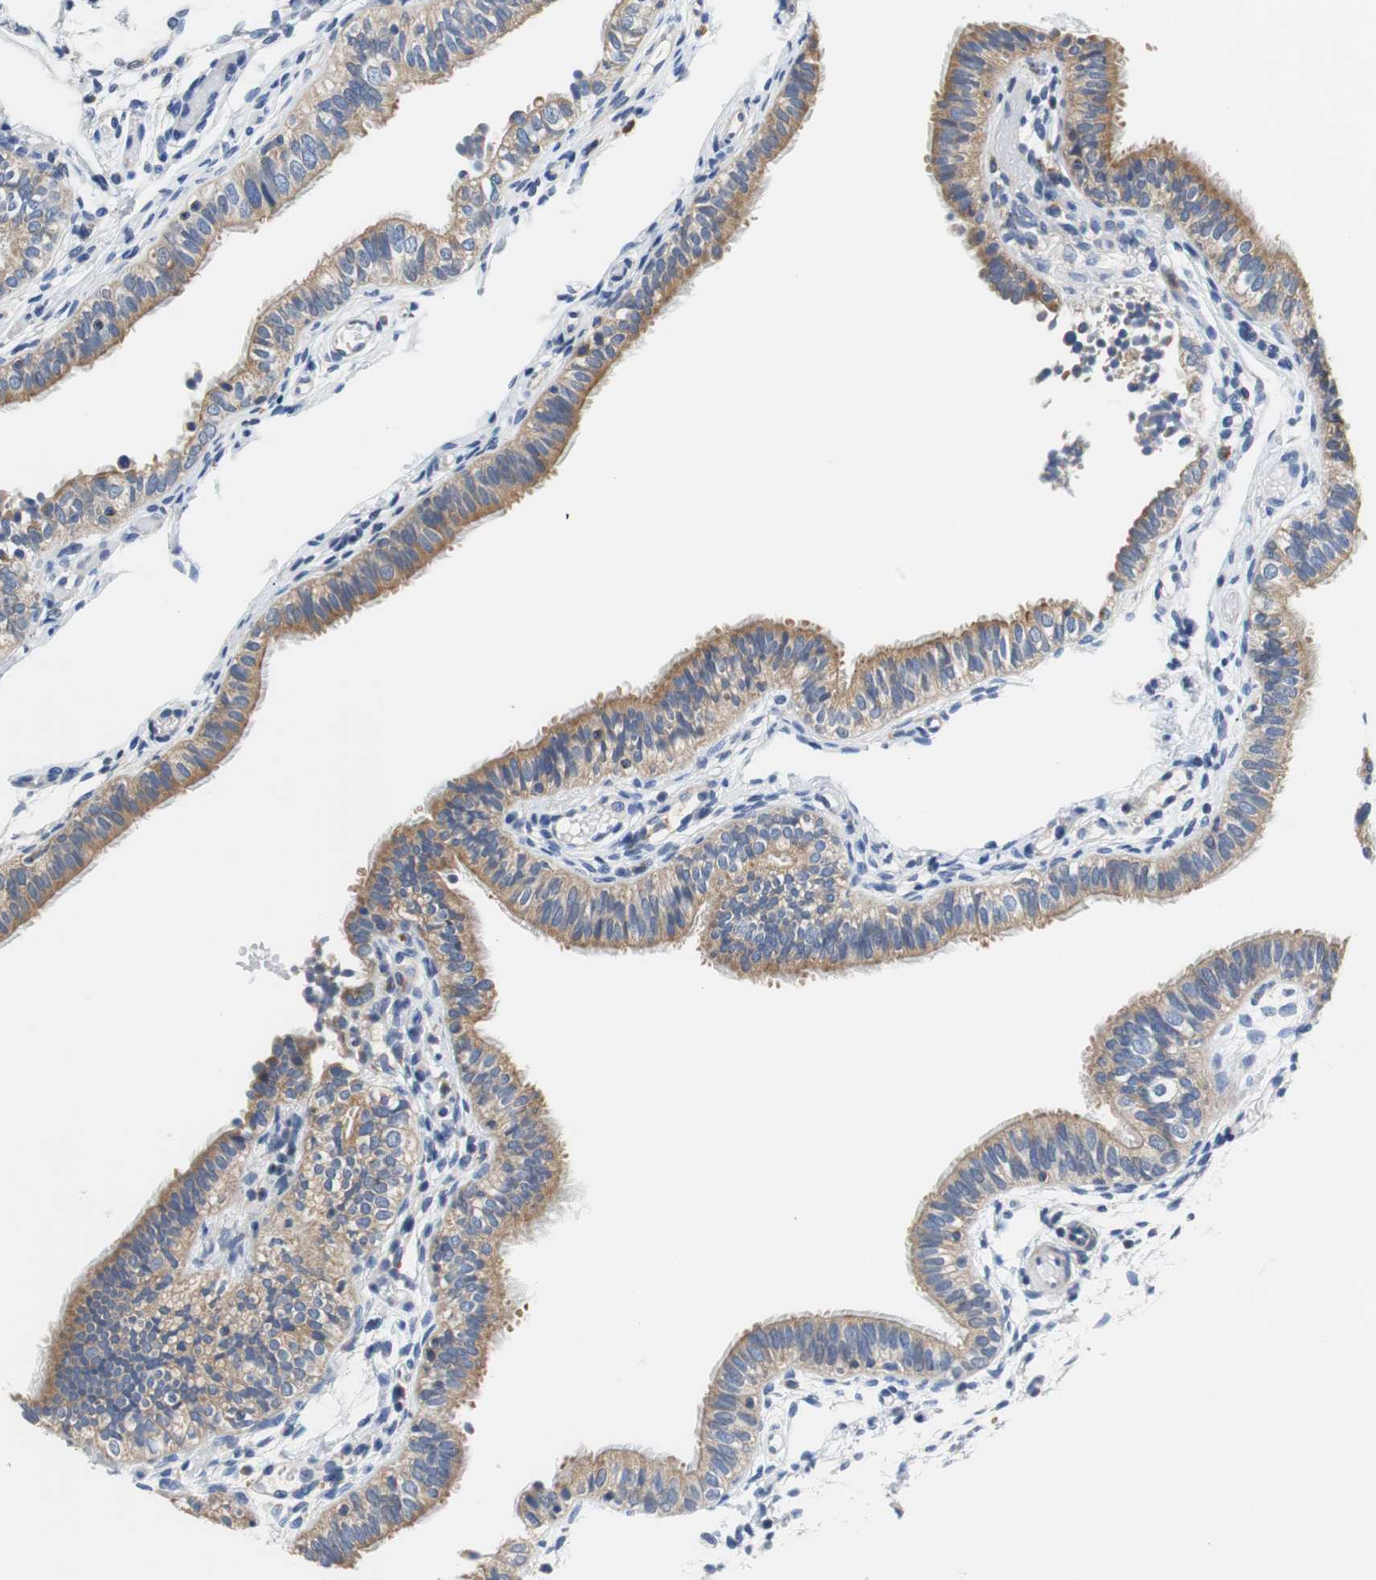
{"staining": {"intensity": "moderate", "quantity": ">75%", "location": "cytoplasmic/membranous"}, "tissue": "fallopian tube", "cell_type": "Glandular cells", "image_type": "normal", "snomed": [{"axis": "morphology", "description": "Normal tissue, NOS"}, {"axis": "morphology", "description": "Dermoid, NOS"}, {"axis": "topography", "description": "Fallopian tube"}], "caption": "Approximately >75% of glandular cells in benign human fallopian tube show moderate cytoplasmic/membranous protein staining as visualized by brown immunohistochemical staining.", "gene": "VAMP8", "patient": {"sex": "female", "age": 33}}